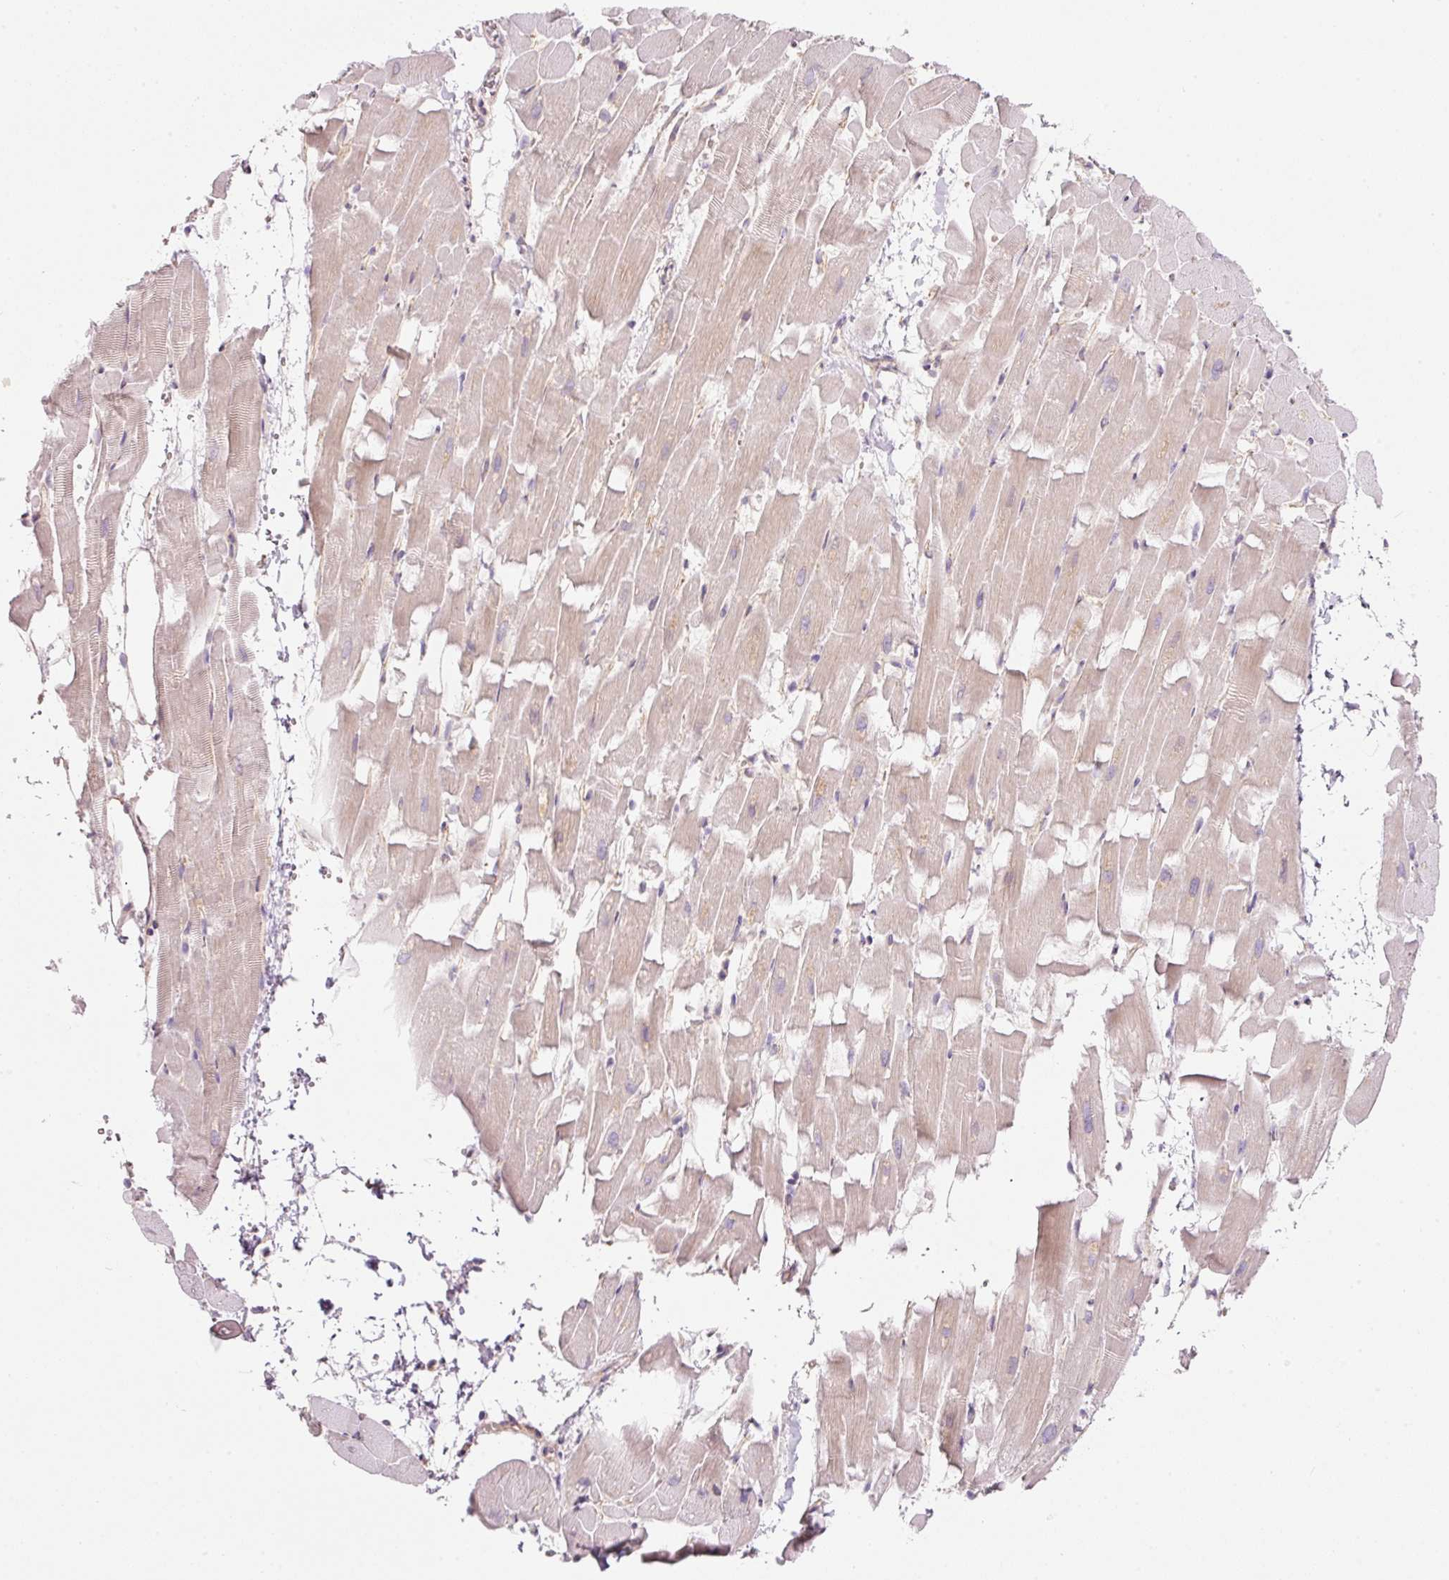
{"staining": {"intensity": "weak", "quantity": "25%-75%", "location": "cytoplasmic/membranous"}, "tissue": "heart muscle", "cell_type": "Cardiomyocytes", "image_type": "normal", "snomed": [{"axis": "morphology", "description": "Normal tissue, NOS"}, {"axis": "topography", "description": "Heart"}], "caption": "Immunohistochemical staining of benign heart muscle reveals weak cytoplasmic/membranous protein staining in about 25%-75% of cardiomyocytes.", "gene": "NBPF11", "patient": {"sex": "male", "age": 37}}